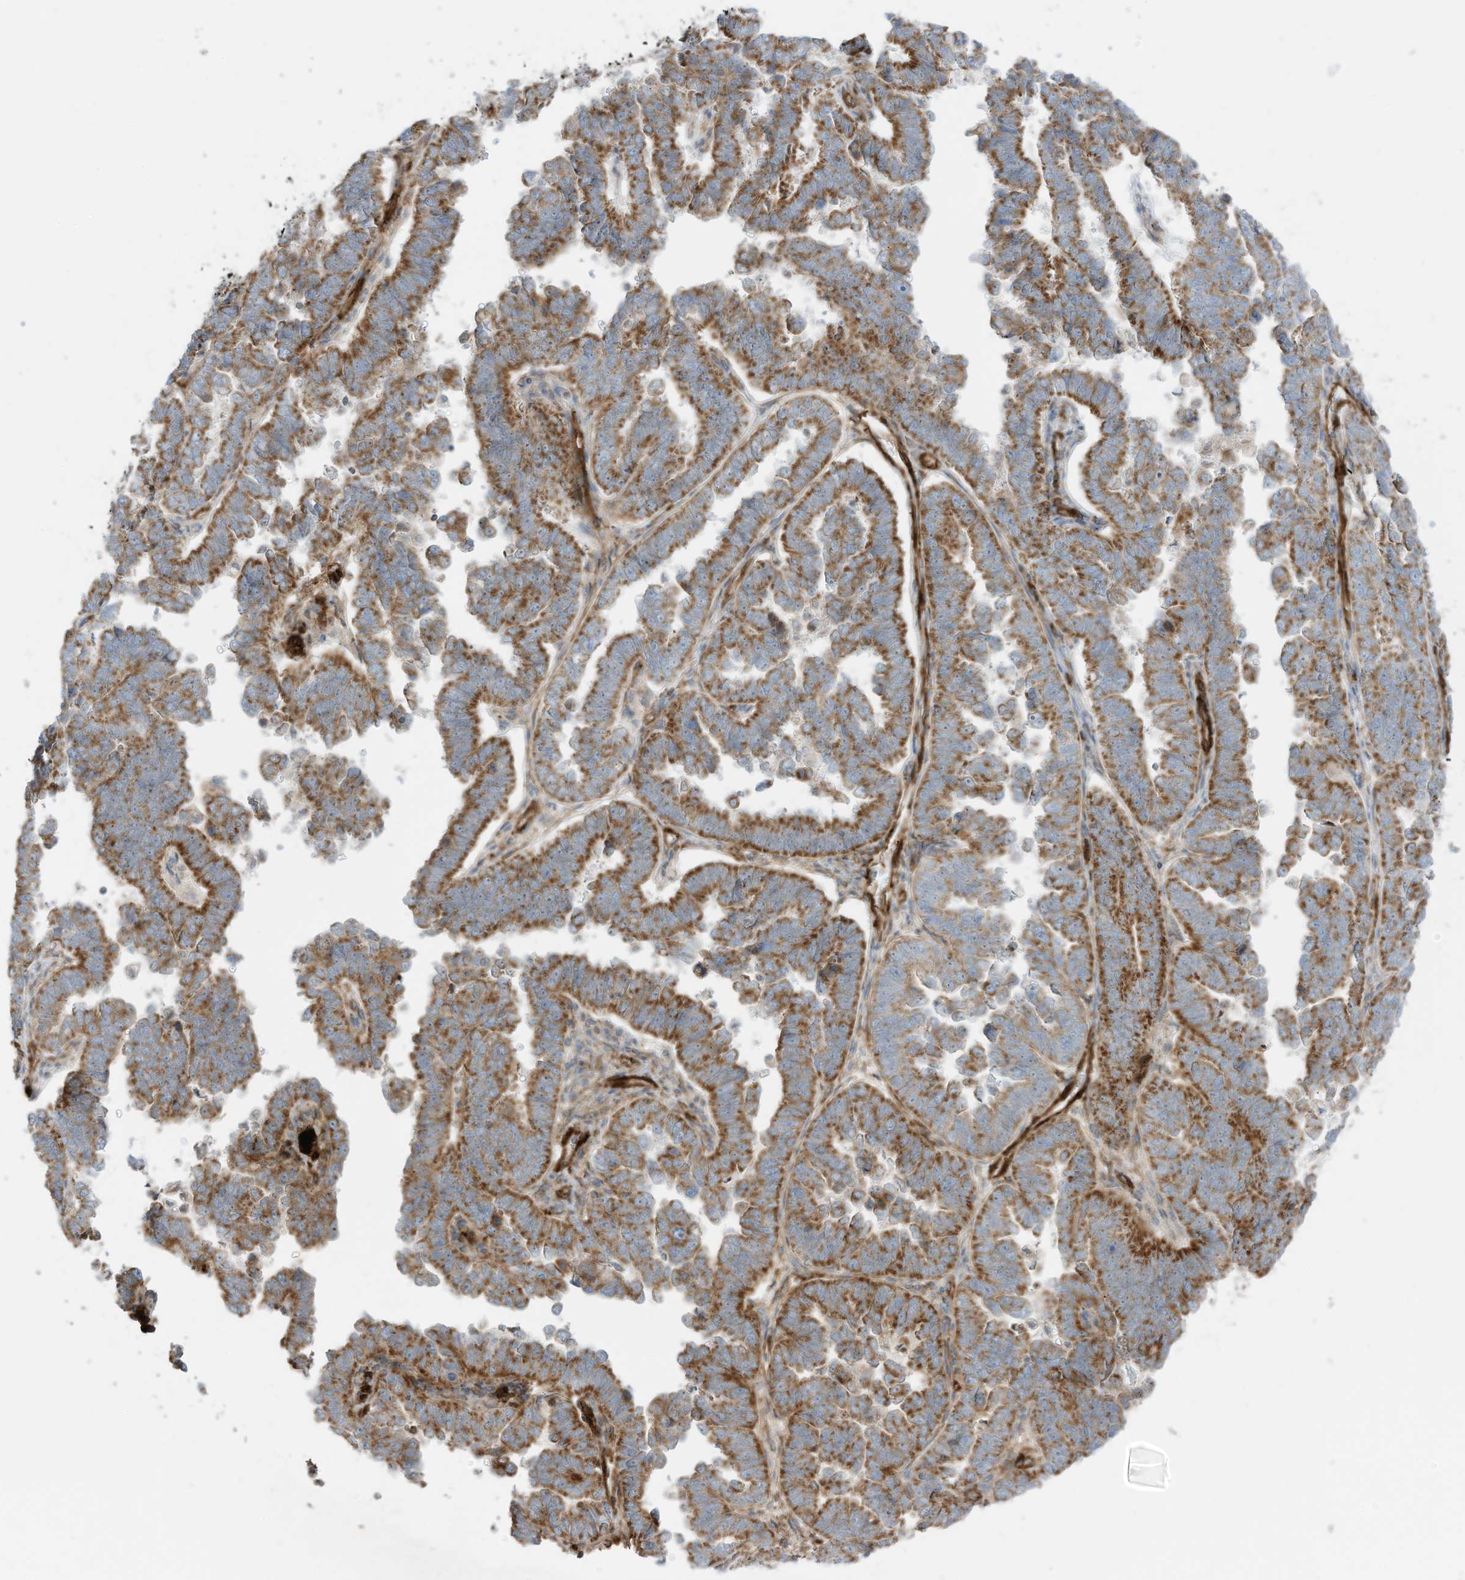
{"staining": {"intensity": "moderate", "quantity": ">75%", "location": "cytoplasmic/membranous"}, "tissue": "endometrial cancer", "cell_type": "Tumor cells", "image_type": "cancer", "snomed": [{"axis": "morphology", "description": "Adenocarcinoma, NOS"}, {"axis": "topography", "description": "Endometrium"}], "caption": "Tumor cells exhibit moderate cytoplasmic/membranous positivity in about >75% of cells in endometrial adenocarcinoma. The staining is performed using DAB brown chromogen to label protein expression. The nuclei are counter-stained blue using hematoxylin.", "gene": "ABCB7", "patient": {"sex": "female", "age": 75}}